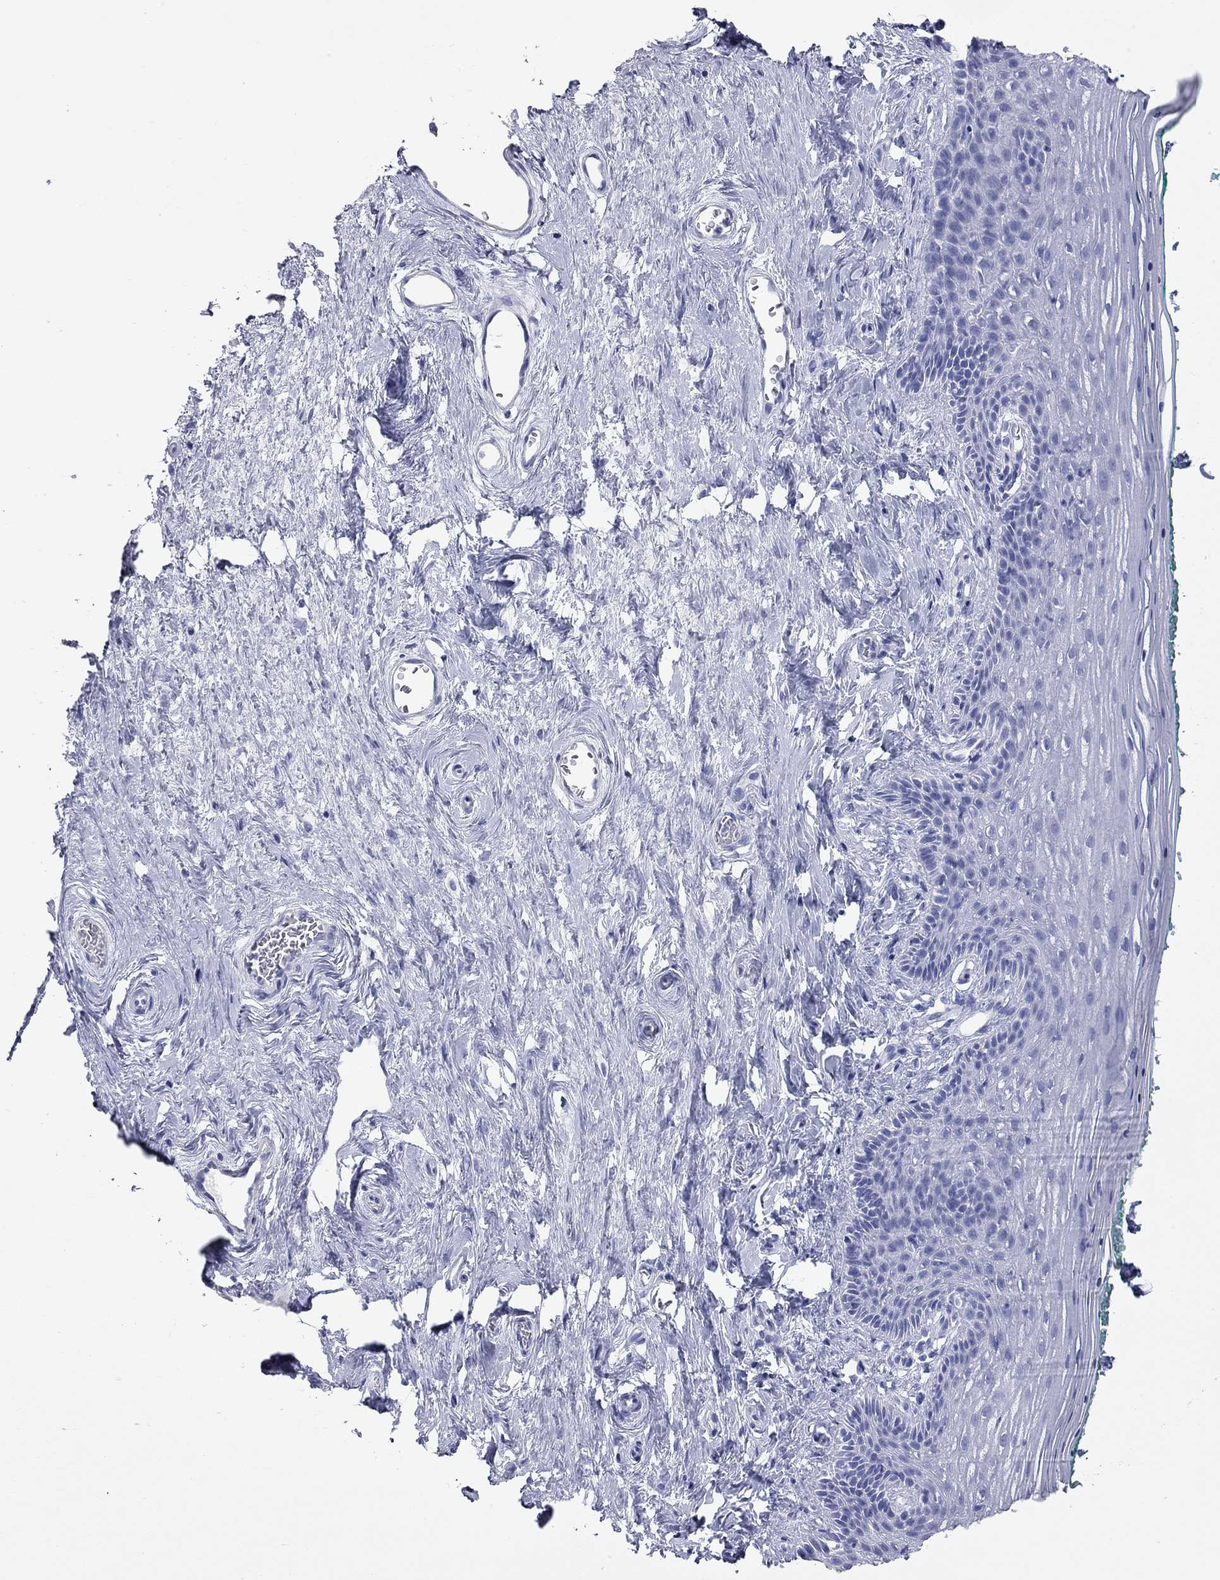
{"staining": {"intensity": "negative", "quantity": "none", "location": "none"}, "tissue": "vagina", "cell_type": "Squamous epithelial cells", "image_type": "normal", "snomed": [{"axis": "morphology", "description": "Normal tissue, NOS"}, {"axis": "topography", "description": "Vagina"}], "caption": "This is a histopathology image of immunohistochemistry staining of unremarkable vagina, which shows no positivity in squamous epithelial cells. (DAB (3,3'-diaminobenzidine) immunohistochemistry, high magnification).", "gene": "ACTL7B", "patient": {"sex": "female", "age": 45}}